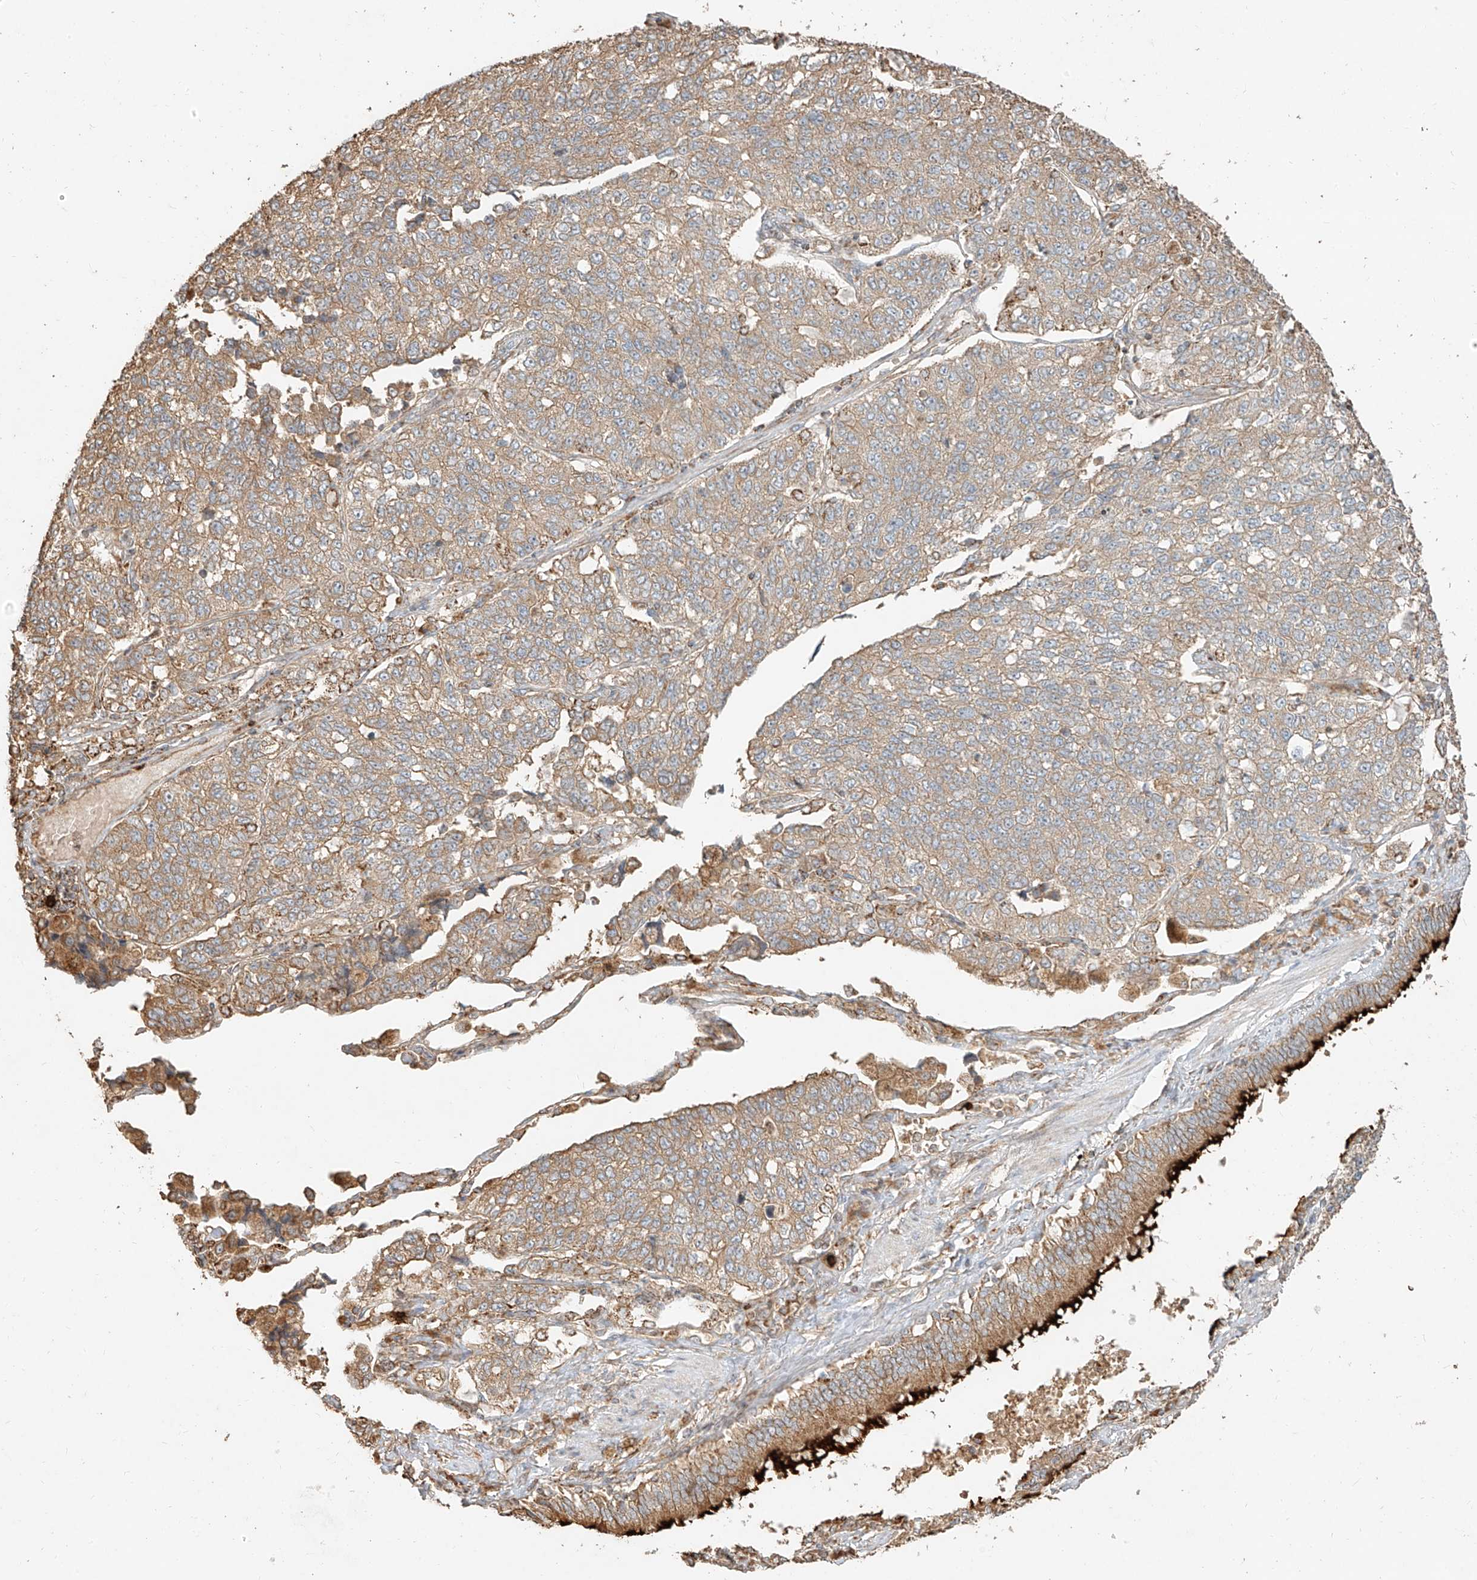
{"staining": {"intensity": "moderate", "quantity": ">75%", "location": "cytoplasmic/membranous"}, "tissue": "lung cancer", "cell_type": "Tumor cells", "image_type": "cancer", "snomed": [{"axis": "morphology", "description": "Adenocarcinoma, NOS"}, {"axis": "topography", "description": "Lung"}], "caption": "Lung adenocarcinoma tissue demonstrates moderate cytoplasmic/membranous staining in approximately >75% of tumor cells, visualized by immunohistochemistry.", "gene": "EFNB1", "patient": {"sex": "male", "age": 49}}